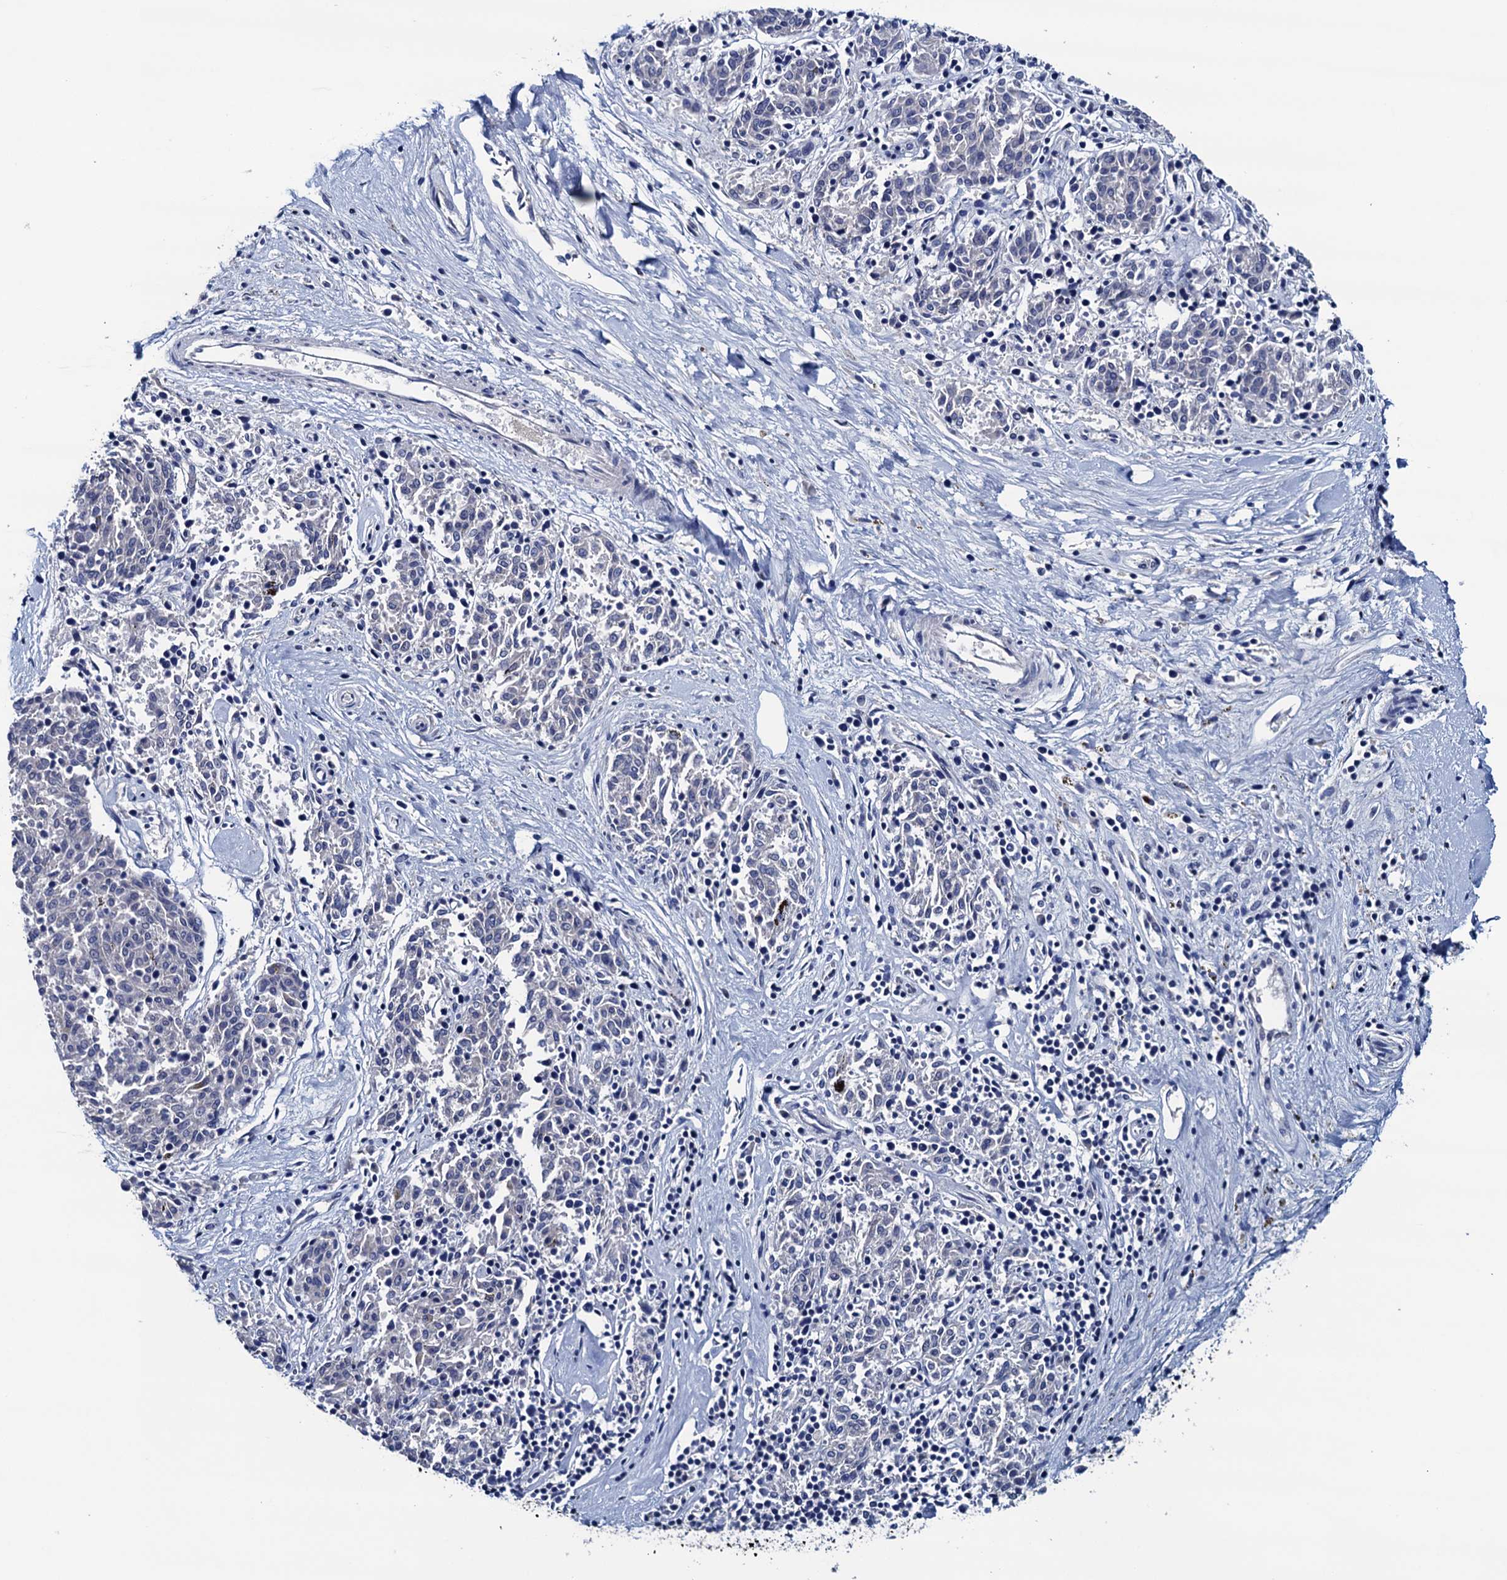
{"staining": {"intensity": "negative", "quantity": "none", "location": "none"}, "tissue": "melanoma", "cell_type": "Tumor cells", "image_type": "cancer", "snomed": [{"axis": "morphology", "description": "Malignant melanoma, NOS"}, {"axis": "topography", "description": "Skin"}], "caption": "Immunohistochemistry micrograph of malignant melanoma stained for a protein (brown), which displays no staining in tumor cells.", "gene": "FNBP4", "patient": {"sex": "female", "age": 72}}